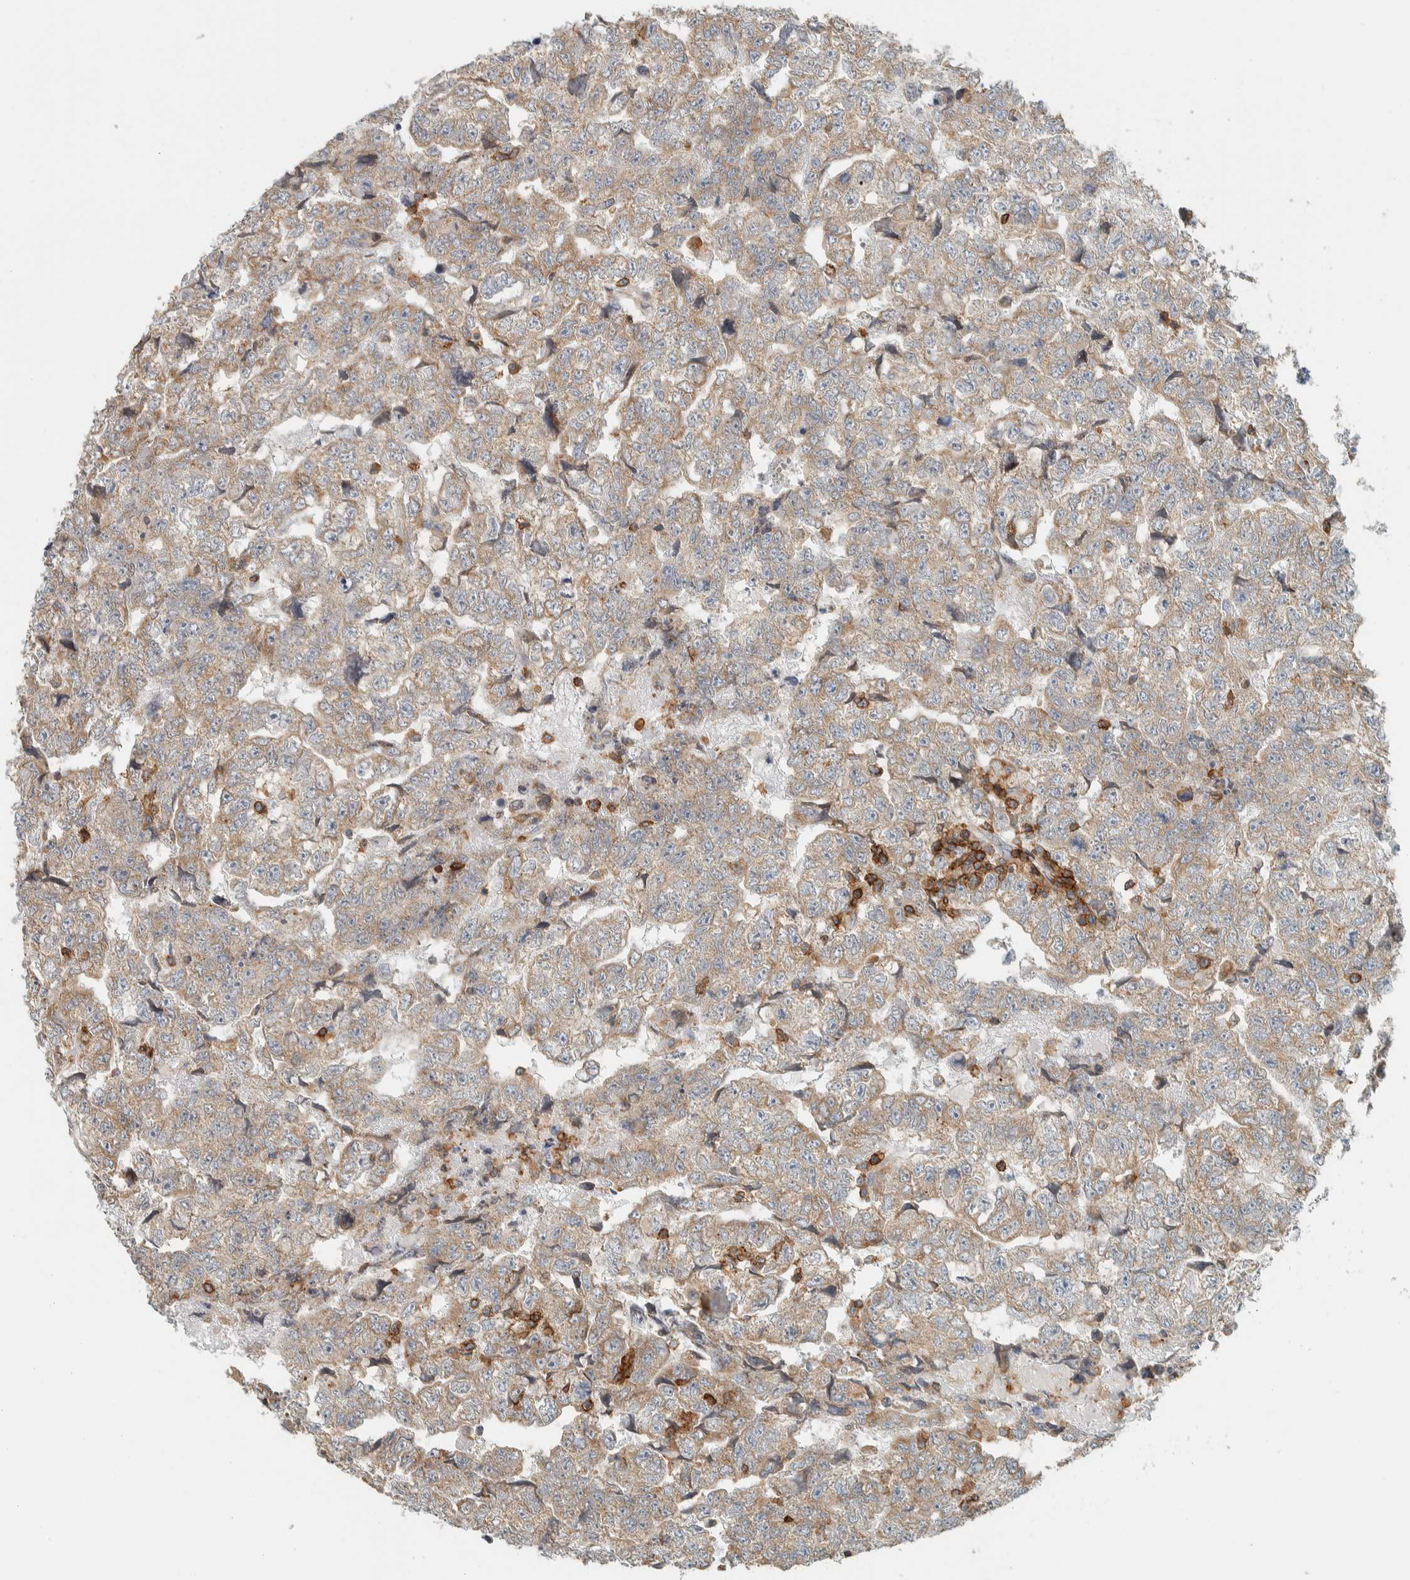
{"staining": {"intensity": "weak", "quantity": ">75%", "location": "cytoplasmic/membranous"}, "tissue": "testis cancer", "cell_type": "Tumor cells", "image_type": "cancer", "snomed": [{"axis": "morphology", "description": "Carcinoma, Embryonal, NOS"}, {"axis": "topography", "description": "Testis"}], "caption": "DAB immunohistochemical staining of testis embryonal carcinoma reveals weak cytoplasmic/membranous protein positivity in approximately >75% of tumor cells.", "gene": "CCDC57", "patient": {"sex": "male", "age": 36}}